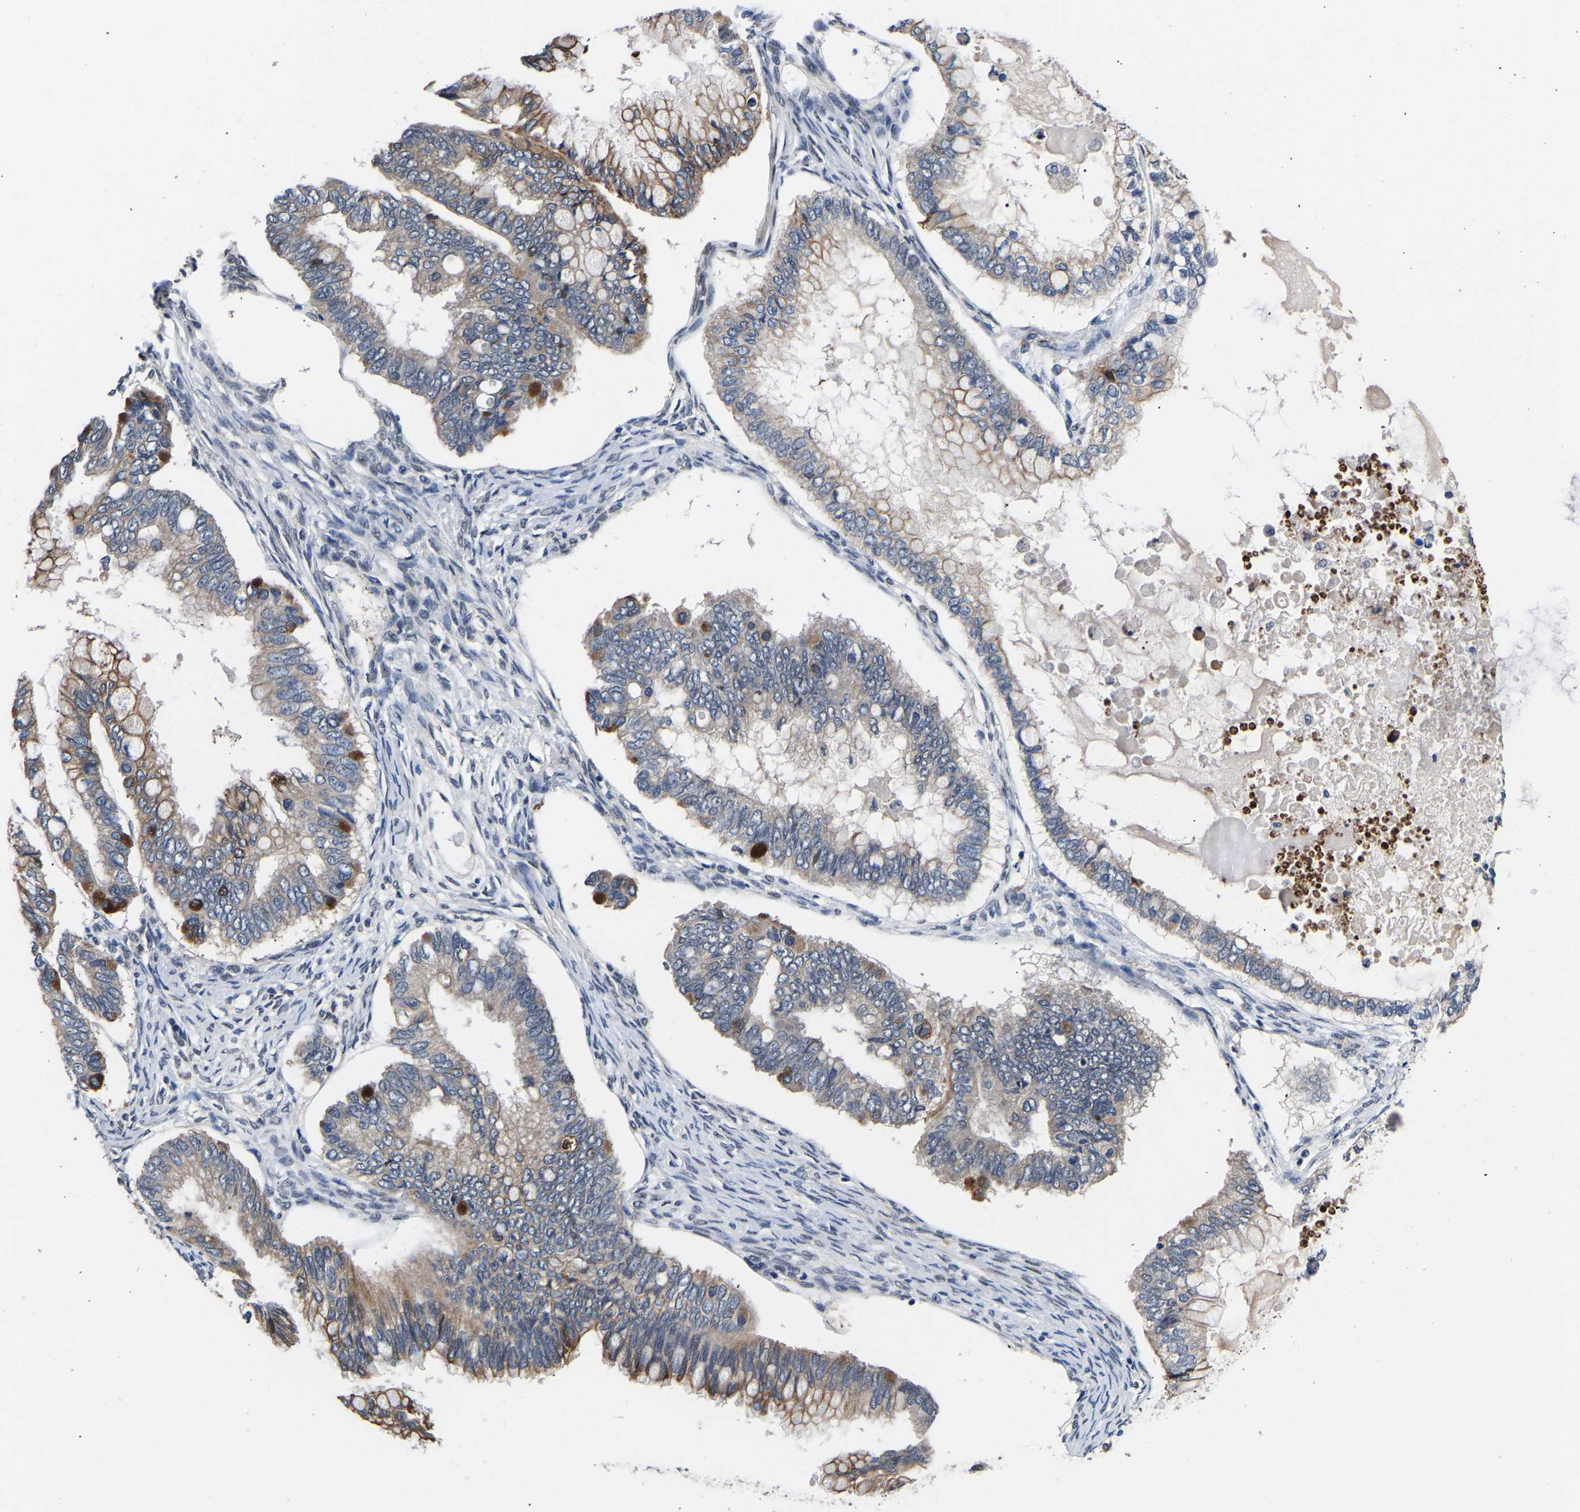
{"staining": {"intensity": "moderate", "quantity": "<25%", "location": "cytoplasmic/membranous"}, "tissue": "ovarian cancer", "cell_type": "Tumor cells", "image_type": "cancer", "snomed": [{"axis": "morphology", "description": "Cystadenocarcinoma, mucinous, NOS"}, {"axis": "topography", "description": "Ovary"}], "caption": "Protein analysis of ovarian cancer (mucinous cystadenocarcinoma) tissue exhibits moderate cytoplasmic/membranous positivity in about <25% of tumor cells.", "gene": "METTL16", "patient": {"sex": "female", "age": 80}}